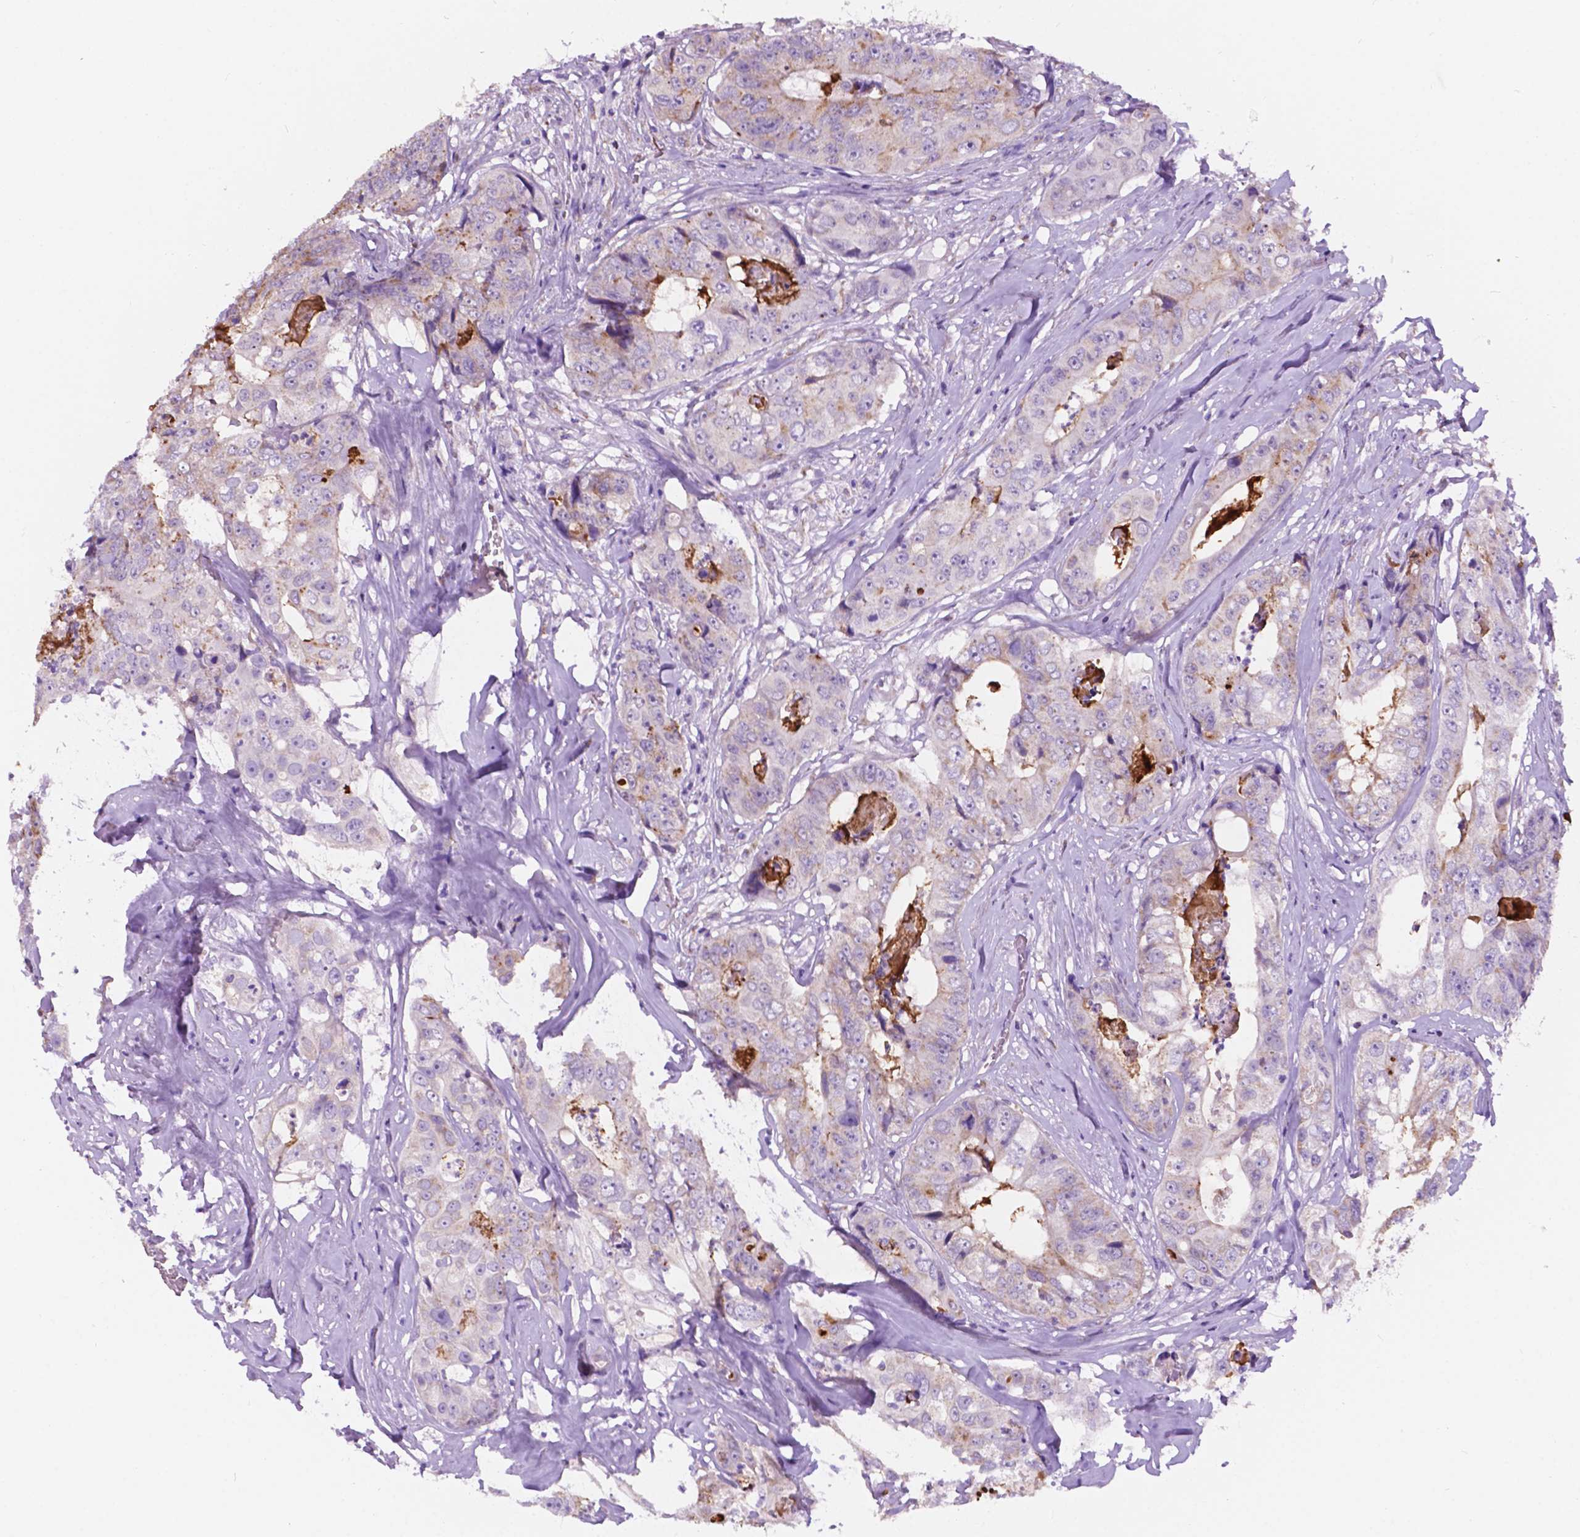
{"staining": {"intensity": "negative", "quantity": "none", "location": "none"}, "tissue": "colorectal cancer", "cell_type": "Tumor cells", "image_type": "cancer", "snomed": [{"axis": "morphology", "description": "Adenocarcinoma, NOS"}, {"axis": "topography", "description": "Rectum"}], "caption": "The image demonstrates no staining of tumor cells in colorectal cancer. (Brightfield microscopy of DAB IHC at high magnification).", "gene": "TRPV5", "patient": {"sex": "female", "age": 62}}